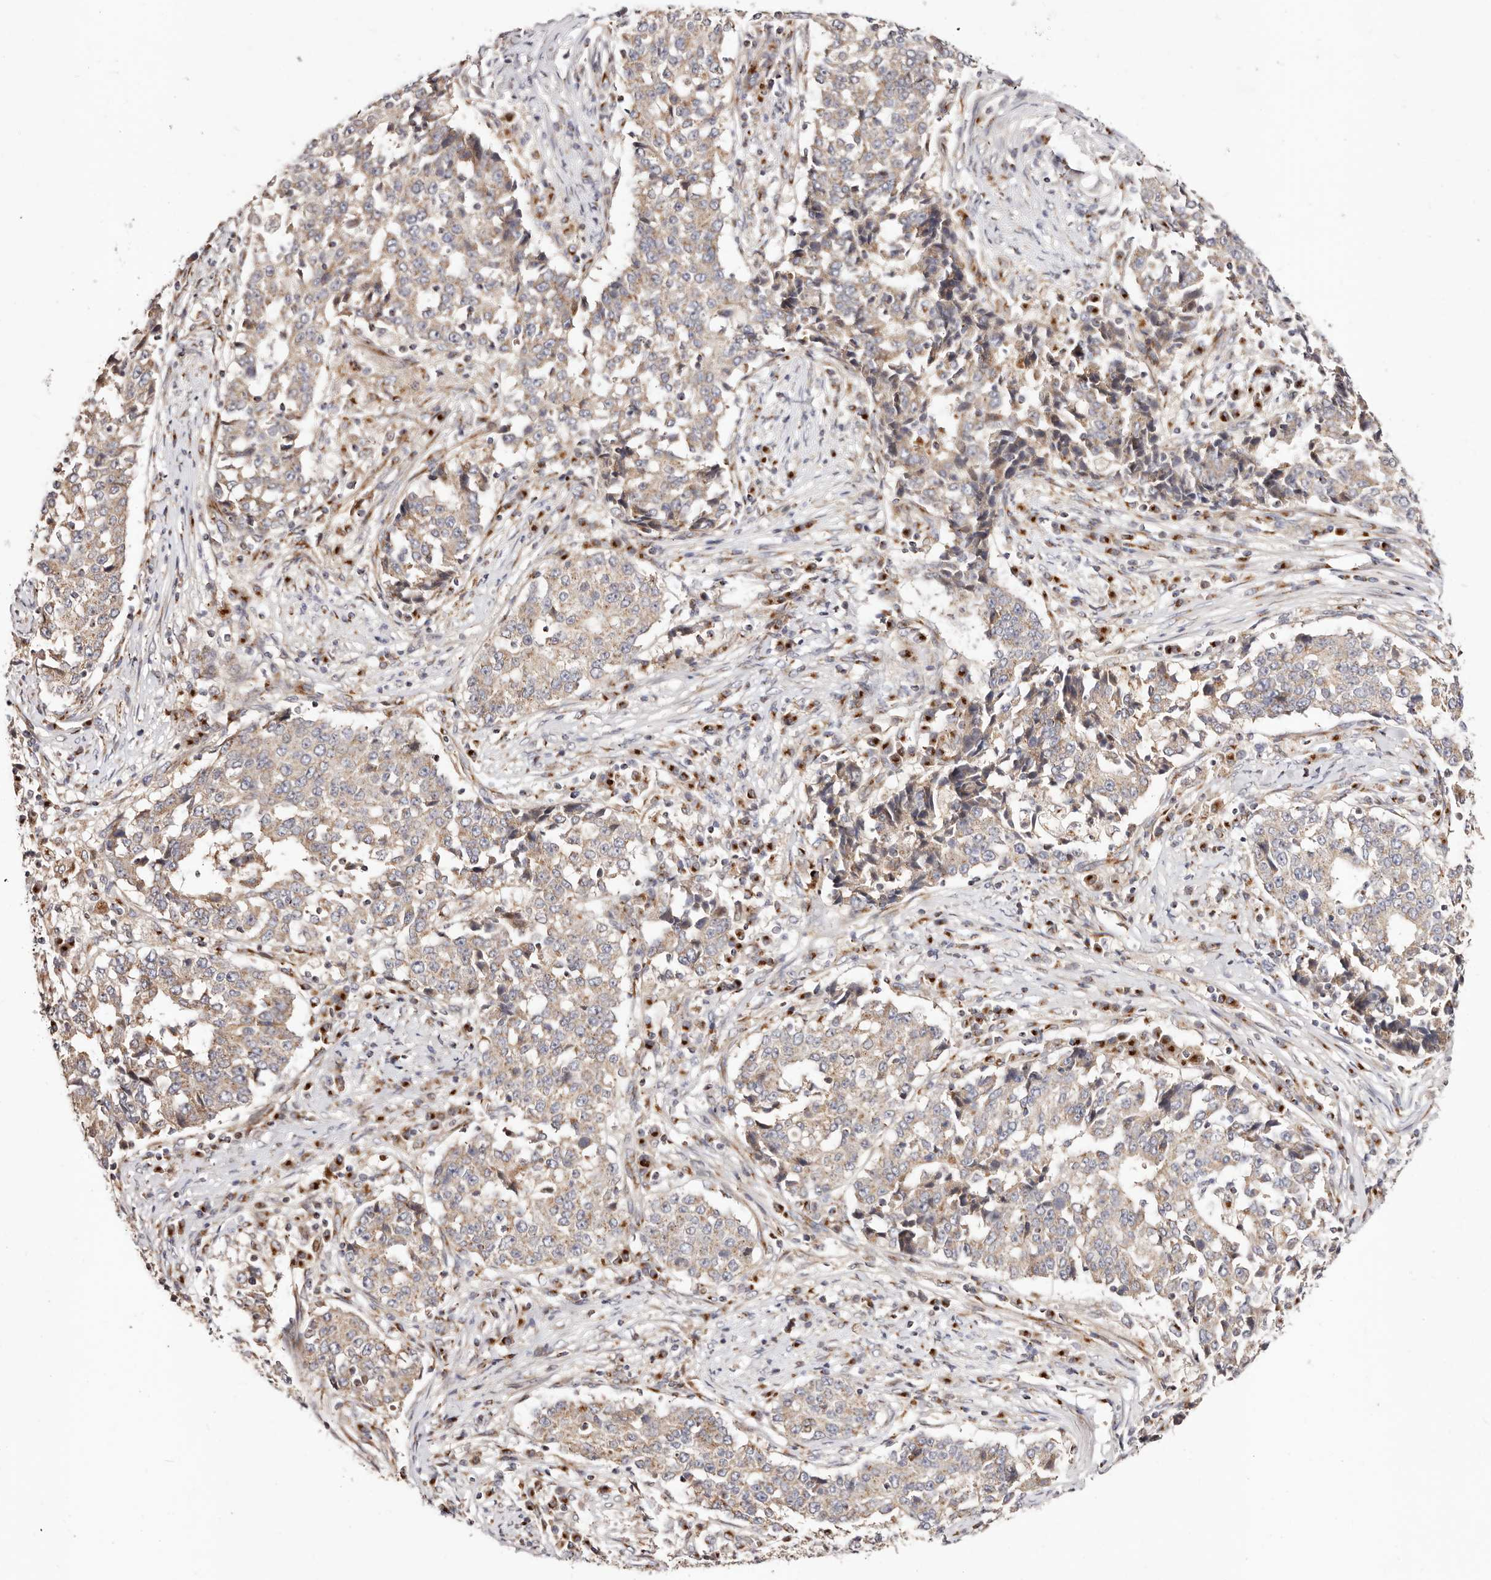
{"staining": {"intensity": "weak", "quantity": "25%-75%", "location": "cytoplasmic/membranous"}, "tissue": "stomach cancer", "cell_type": "Tumor cells", "image_type": "cancer", "snomed": [{"axis": "morphology", "description": "Adenocarcinoma, NOS"}, {"axis": "topography", "description": "Stomach"}], "caption": "Brown immunohistochemical staining in stomach cancer reveals weak cytoplasmic/membranous positivity in approximately 25%-75% of tumor cells.", "gene": "MAPK6", "patient": {"sex": "male", "age": 59}}